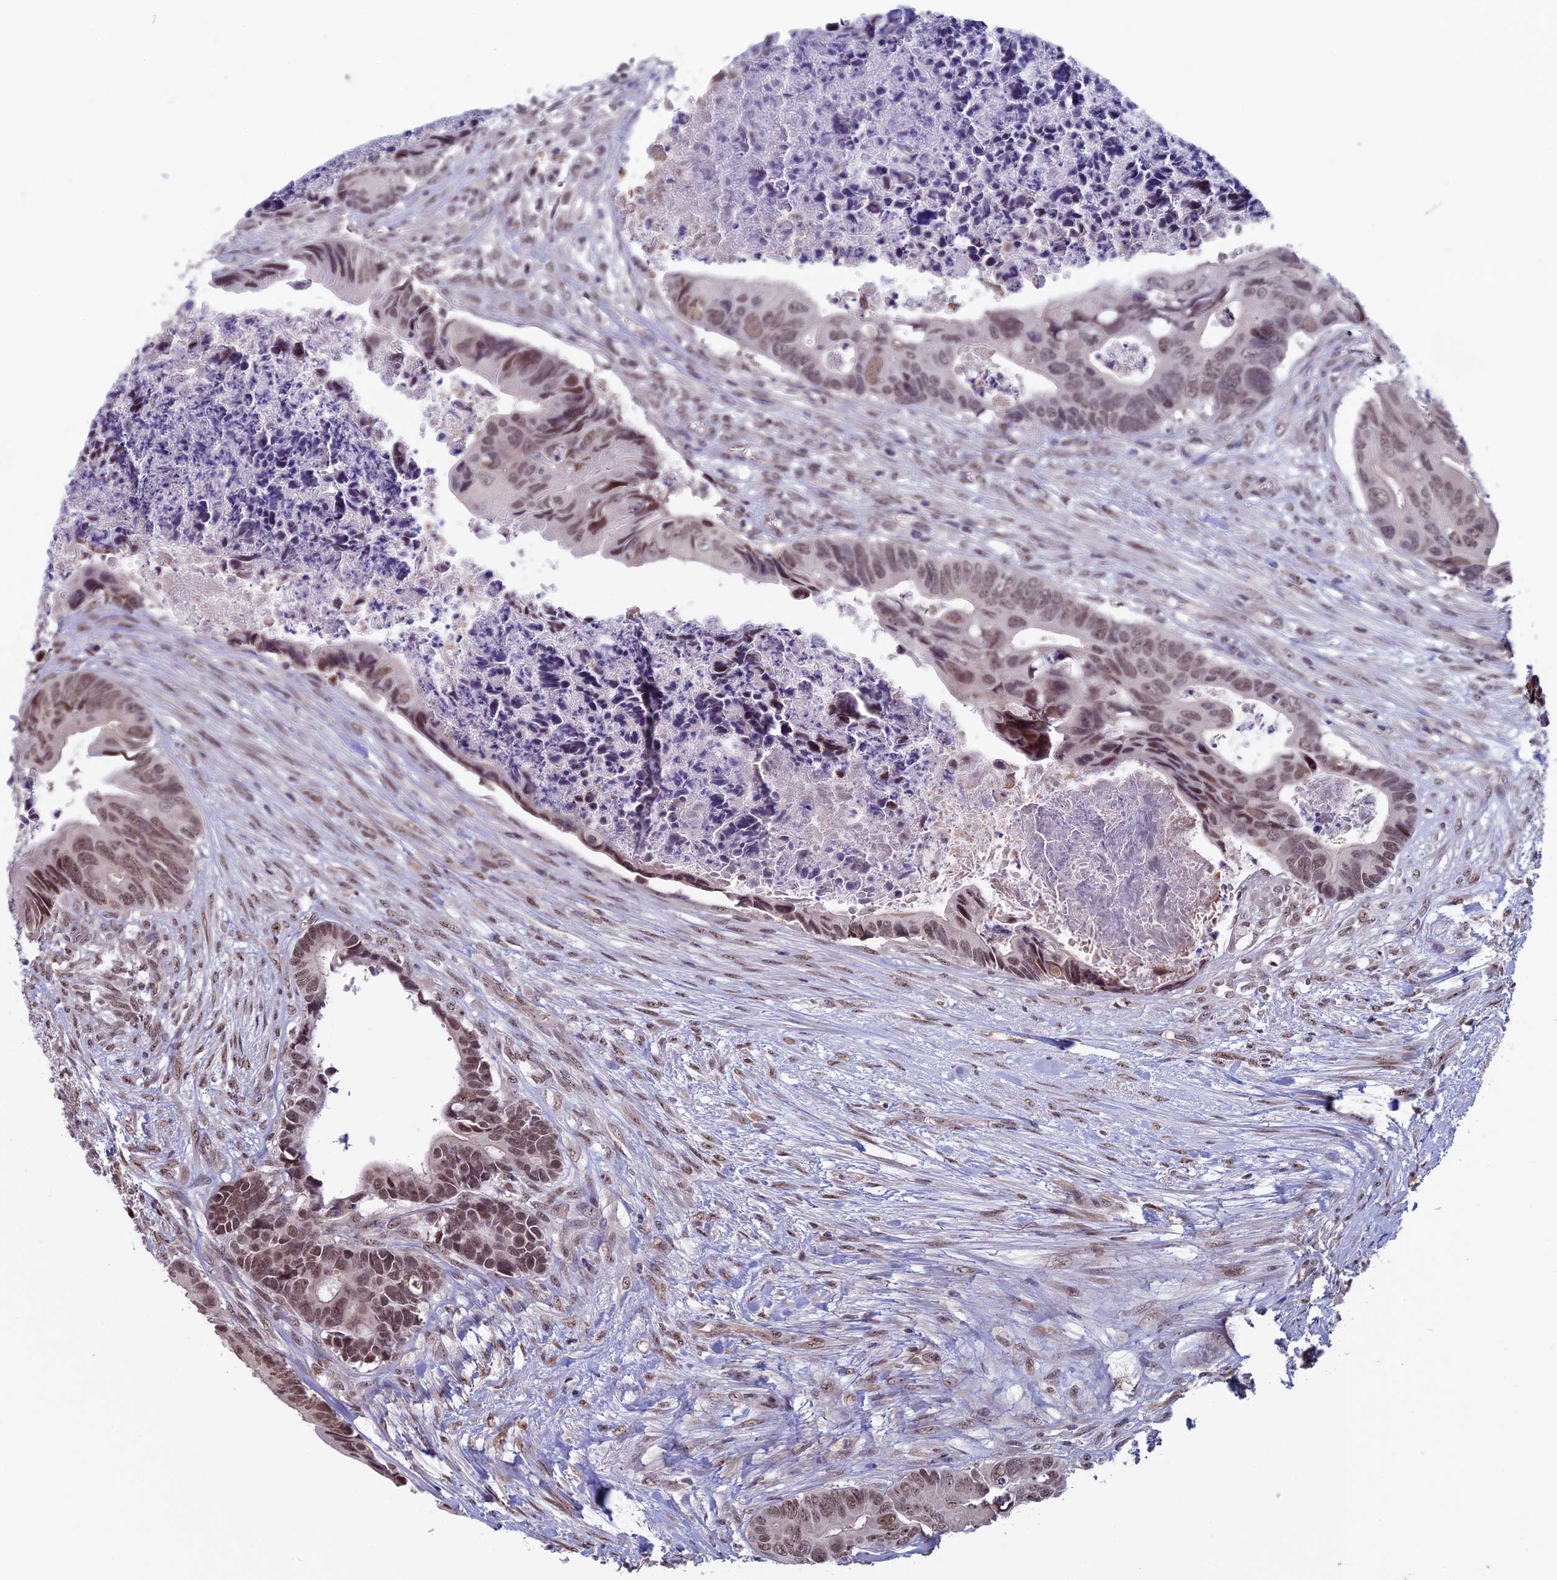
{"staining": {"intensity": "moderate", "quantity": ">75%", "location": "nuclear"}, "tissue": "colorectal cancer", "cell_type": "Tumor cells", "image_type": "cancer", "snomed": [{"axis": "morphology", "description": "Adenocarcinoma, NOS"}, {"axis": "topography", "description": "Rectum"}], "caption": "Human colorectal cancer stained for a protein (brown) shows moderate nuclear positive staining in approximately >75% of tumor cells.", "gene": "SPIRE1", "patient": {"sex": "female", "age": 78}}